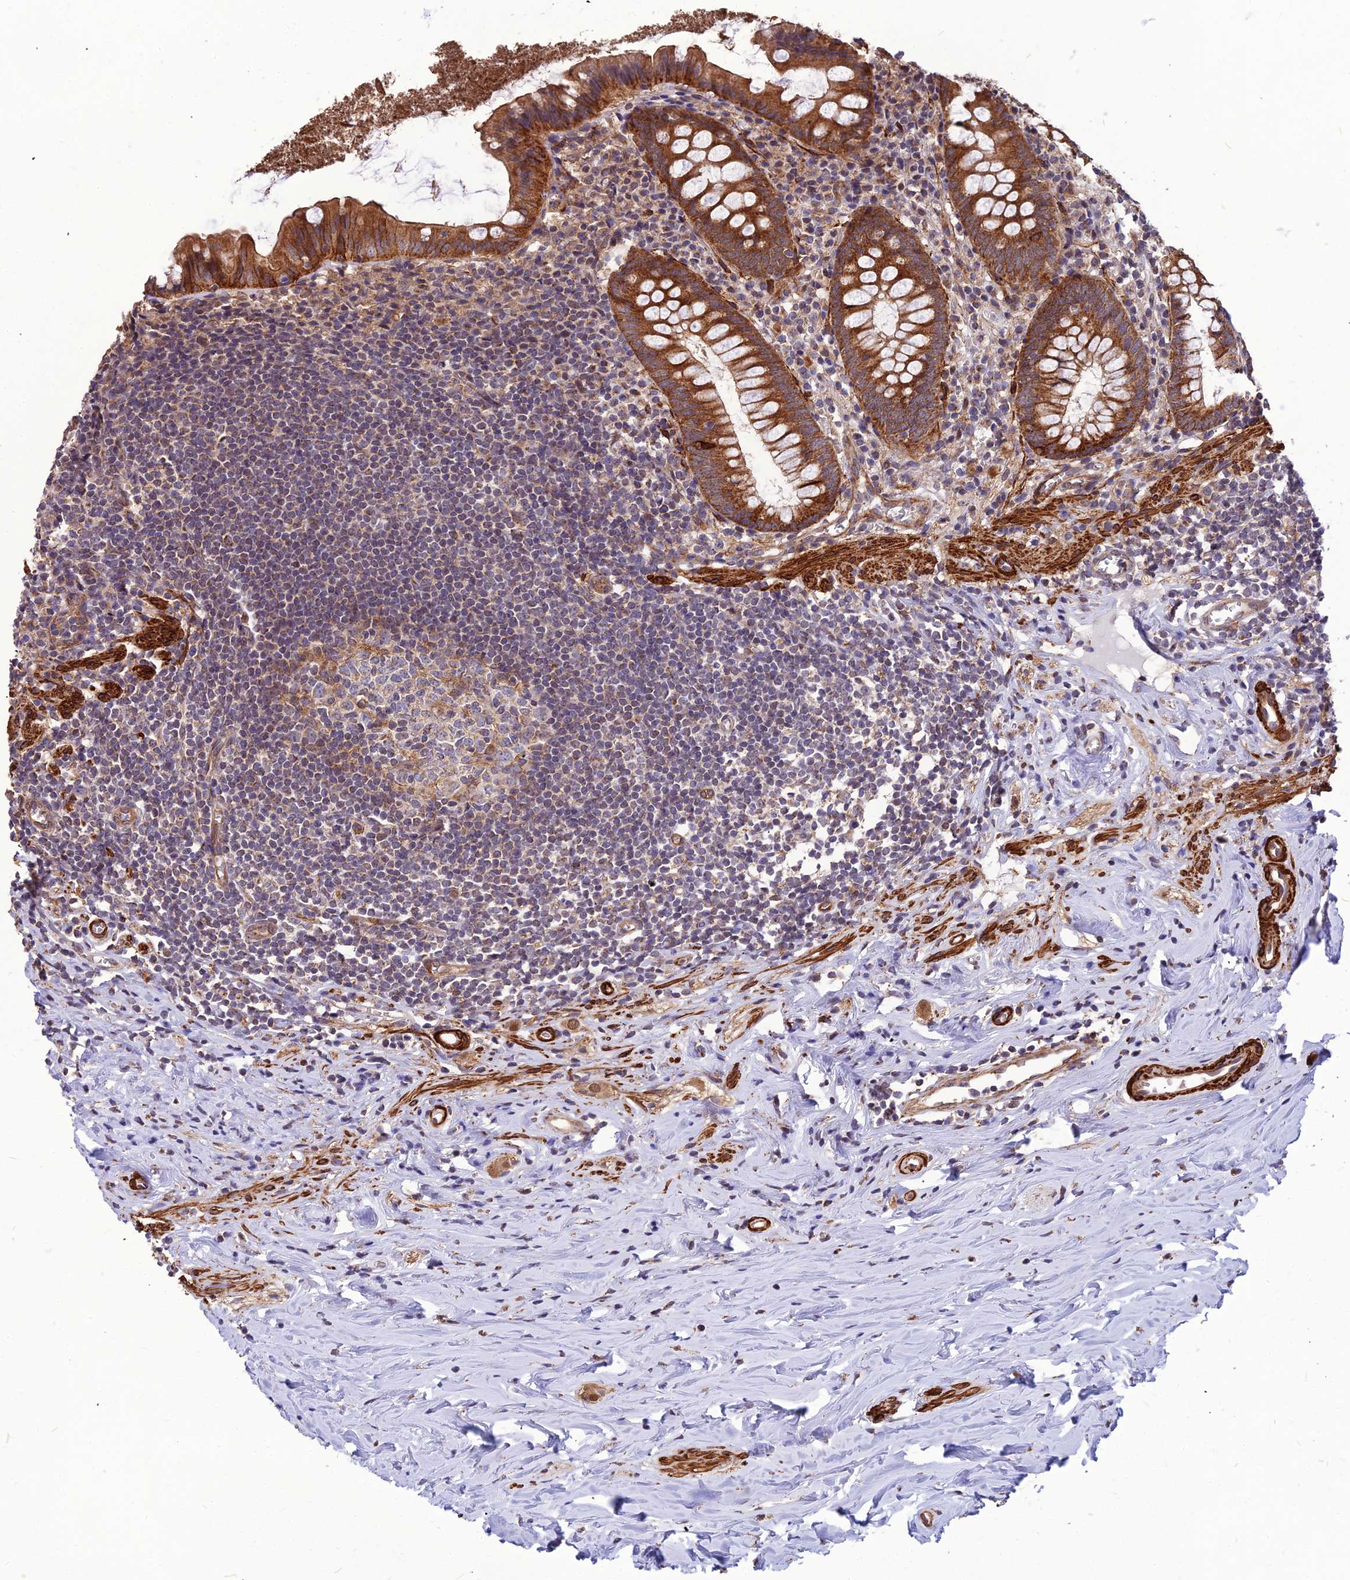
{"staining": {"intensity": "strong", "quantity": ">75%", "location": "cytoplasmic/membranous"}, "tissue": "appendix", "cell_type": "Glandular cells", "image_type": "normal", "snomed": [{"axis": "morphology", "description": "Normal tissue, NOS"}, {"axis": "topography", "description": "Appendix"}], "caption": "Immunohistochemical staining of unremarkable human appendix reveals strong cytoplasmic/membranous protein positivity in approximately >75% of glandular cells. Immunohistochemistry stains the protein of interest in brown and the nuclei are stained blue.", "gene": "LEKR1", "patient": {"sex": "female", "age": 51}}